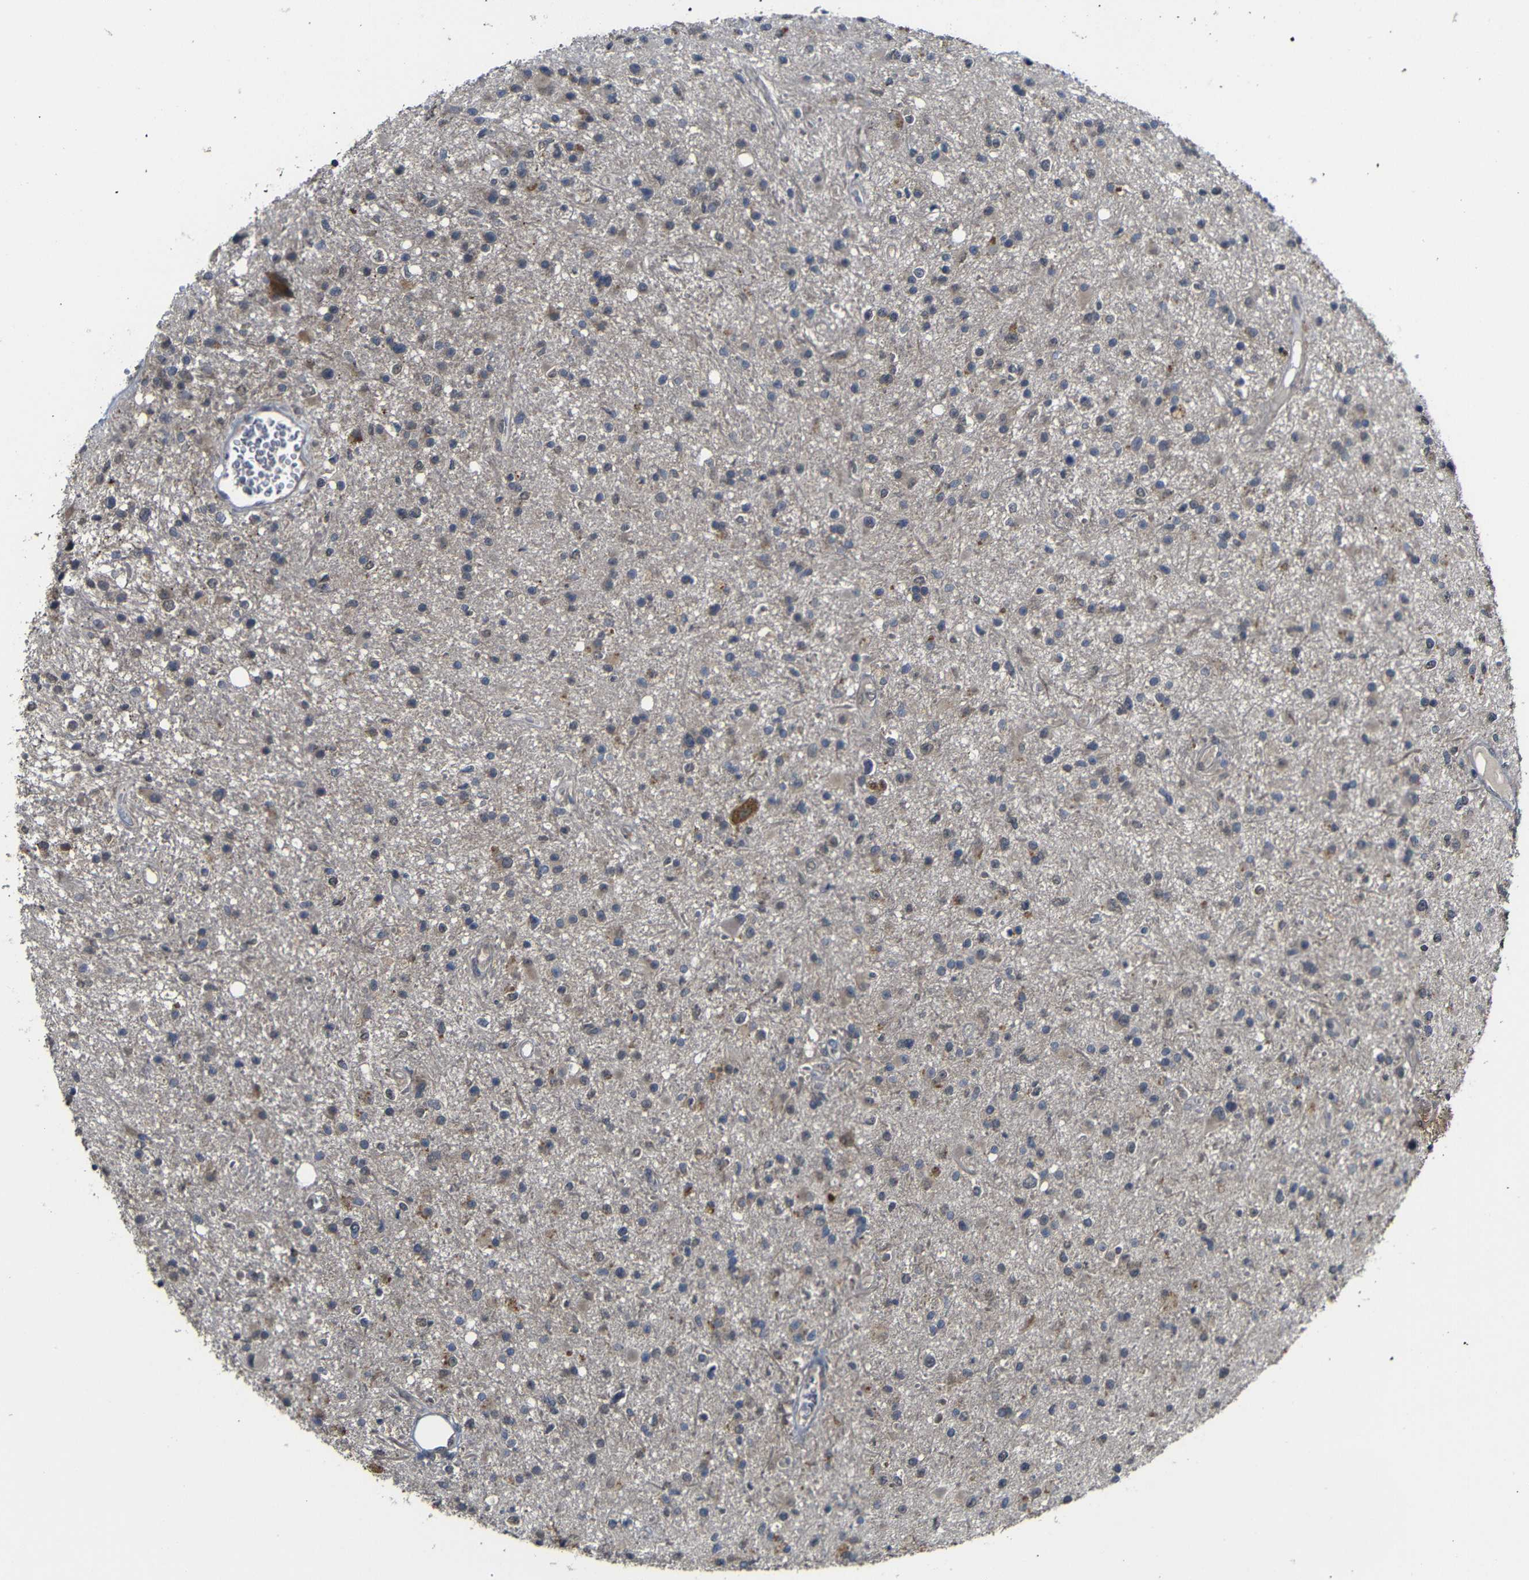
{"staining": {"intensity": "weak", "quantity": "25%-75%", "location": "cytoplasmic/membranous"}, "tissue": "glioma", "cell_type": "Tumor cells", "image_type": "cancer", "snomed": [{"axis": "morphology", "description": "Glioma, malignant, High grade"}, {"axis": "topography", "description": "Brain"}], "caption": "IHC of human glioma exhibits low levels of weak cytoplasmic/membranous positivity in approximately 25%-75% of tumor cells. IHC stains the protein in brown and the nuclei are stained blue.", "gene": "ATG12", "patient": {"sex": "male", "age": 33}}